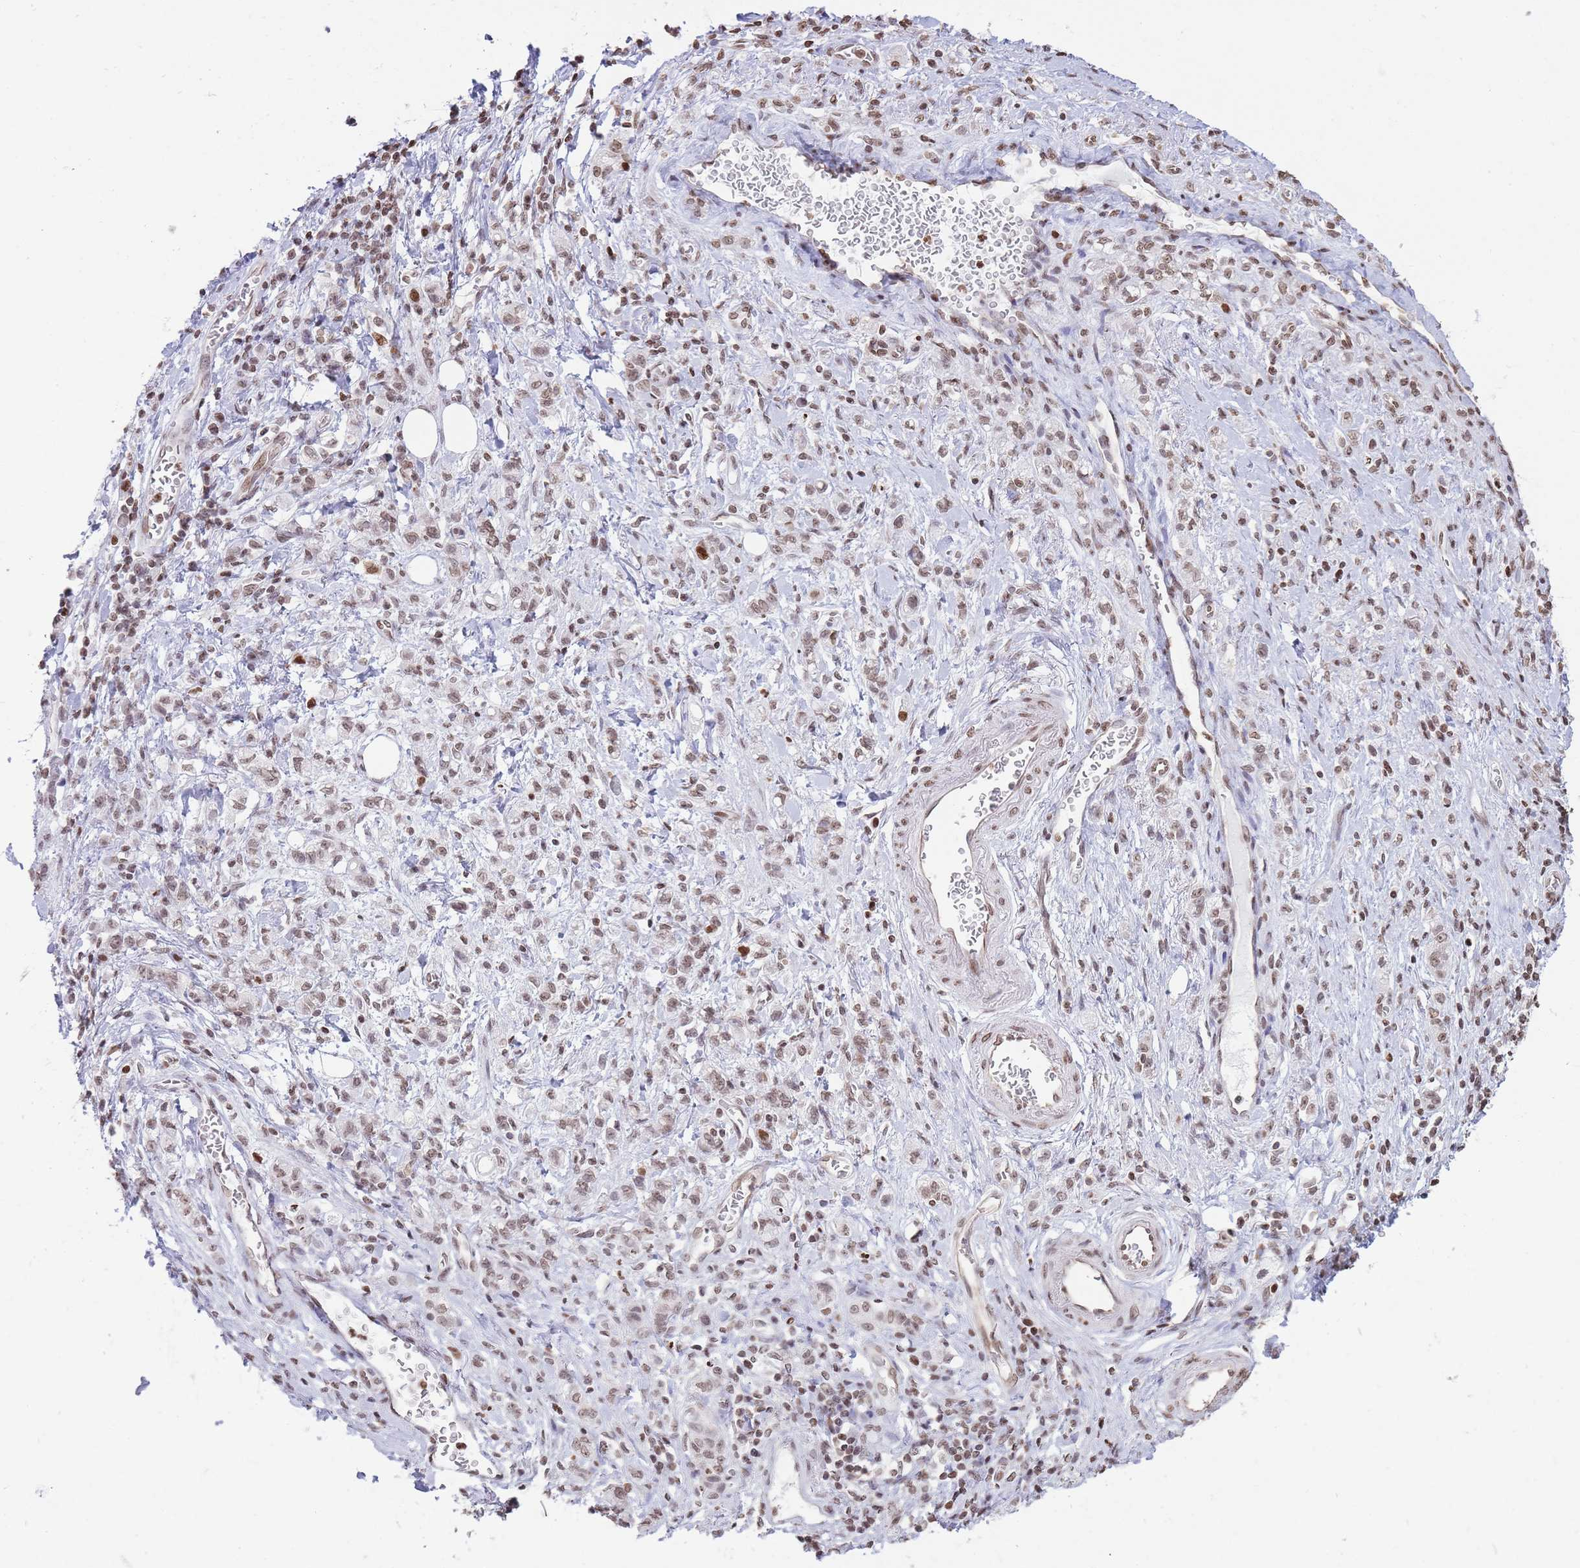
{"staining": {"intensity": "moderate", "quantity": ">75%", "location": "nuclear"}, "tissue": "stomach cancer", "cell_type": "Tumor cells", "image_type": "cancer", "snomed": [{"axis": "morphology", "description": "Adenocarcinoma, NOS"}, {"axis": "topography", "description": "Stomach"}], "caption": "Protein expression analysis of human stomach cancer (adenocarcinoma) reveals moderate nuclear staining in approximately >75% of tumor cells. (Stains: DAB in brown, nuclei in blue, Microscopy: brightfield microscopy at high magnification).", "gene": "SHISAL1", "patient": {"sex": "male", "age": 77}}